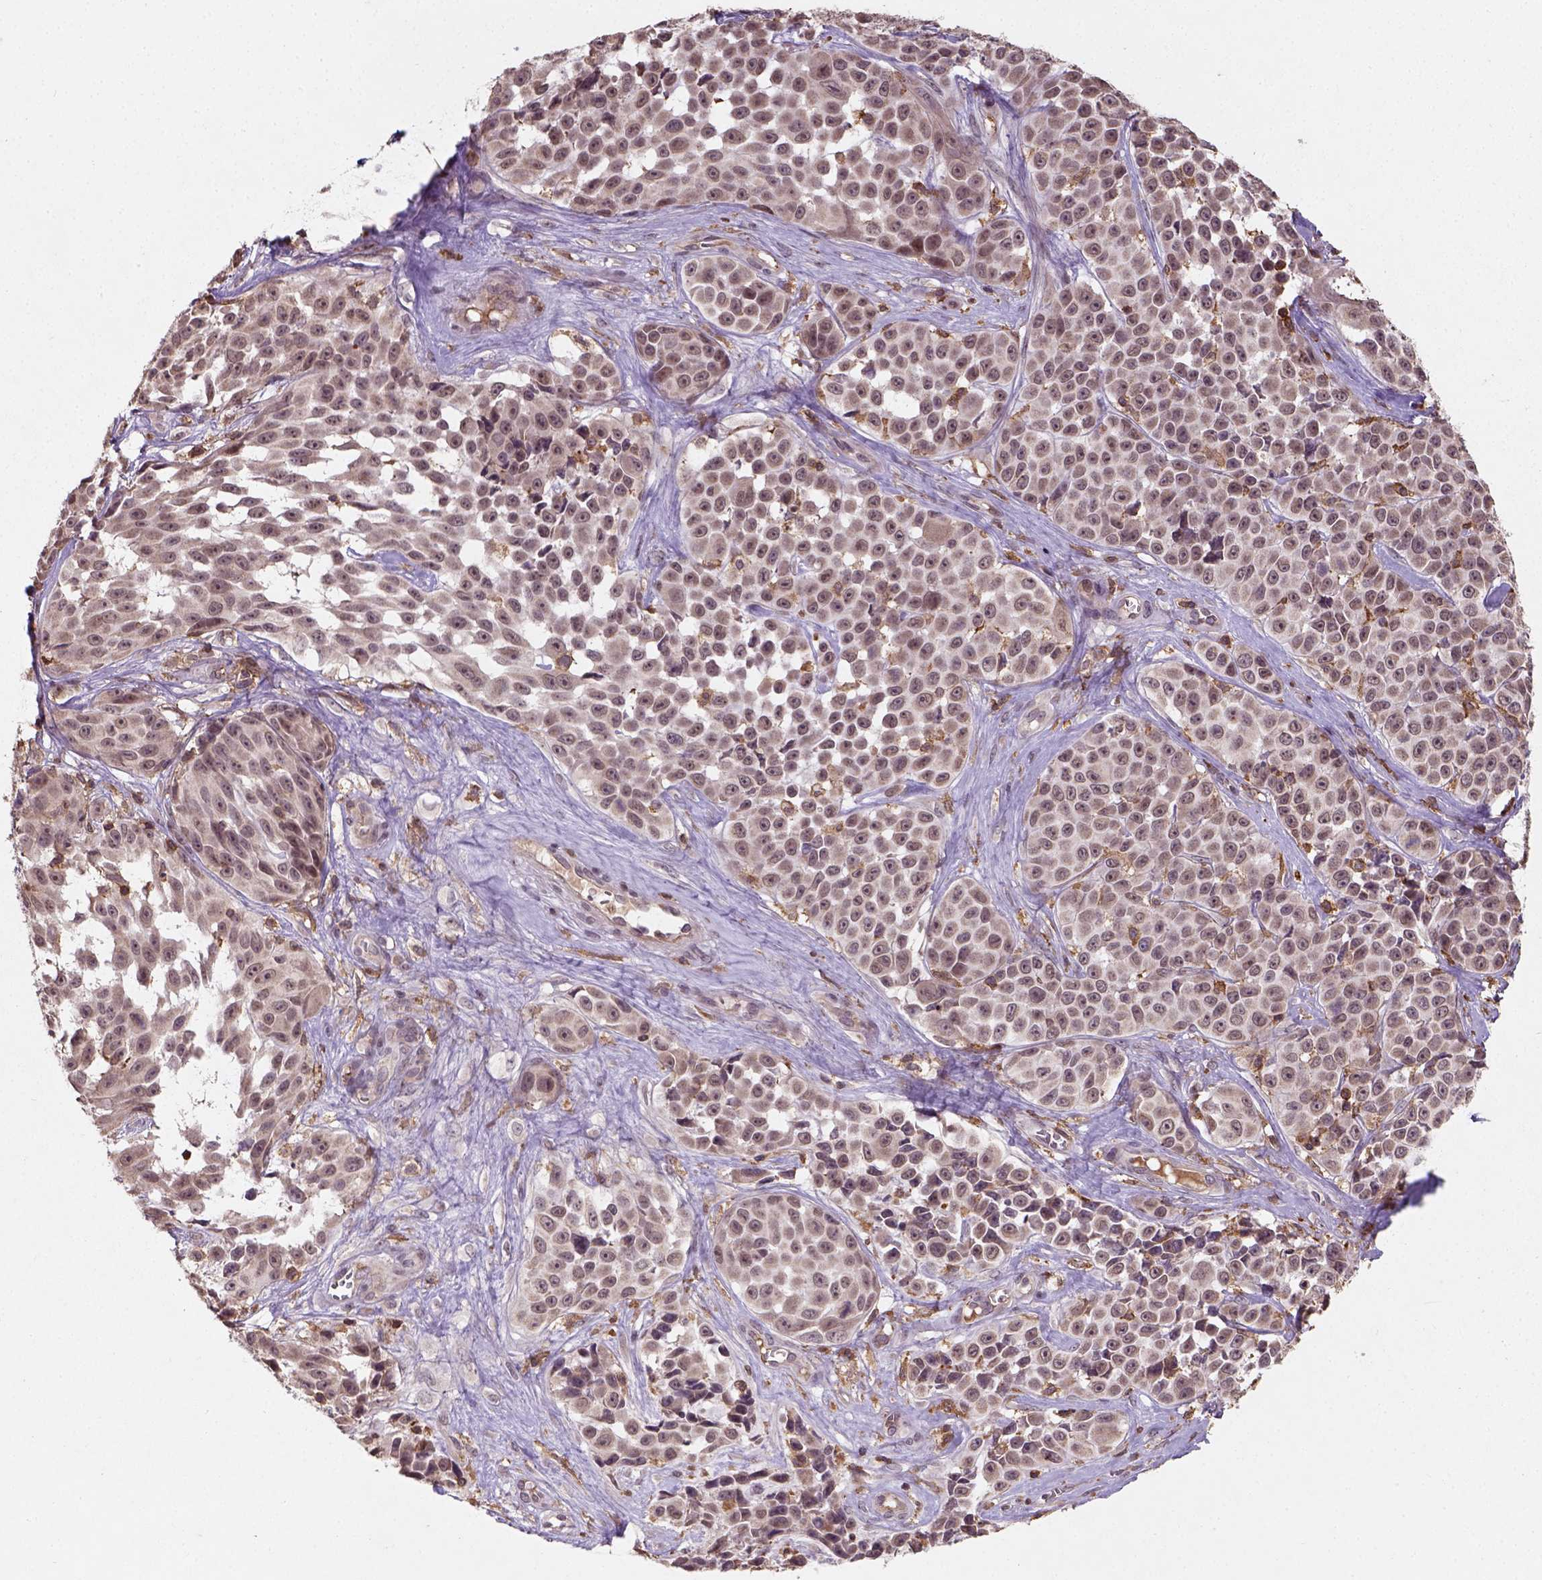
{"staining": {"intensity": "weak", "quantity": ">75%", "location": "cytoplasmic/membranous"}, "tissue": "melanoma", "cell_type": "Tumor cells", "image_type": "cancer", "snomed": [{"axis": "morphology", "description": "Malignant melanoma, NOS"}, {"axis": "topography", "description": "Skin"}], "caption": "IHC histopathology image of neoplastic tissue: malignant melanoma stained using immunohistochemistry displays low levels of weak protein expression localized specifically in the cytoplasmic/membranous of tumor cells, appearing as a cytoplasmic/membranous brown color.", "gene": "CAMKK1", "patient": {"sex": "female", "age": 88}}